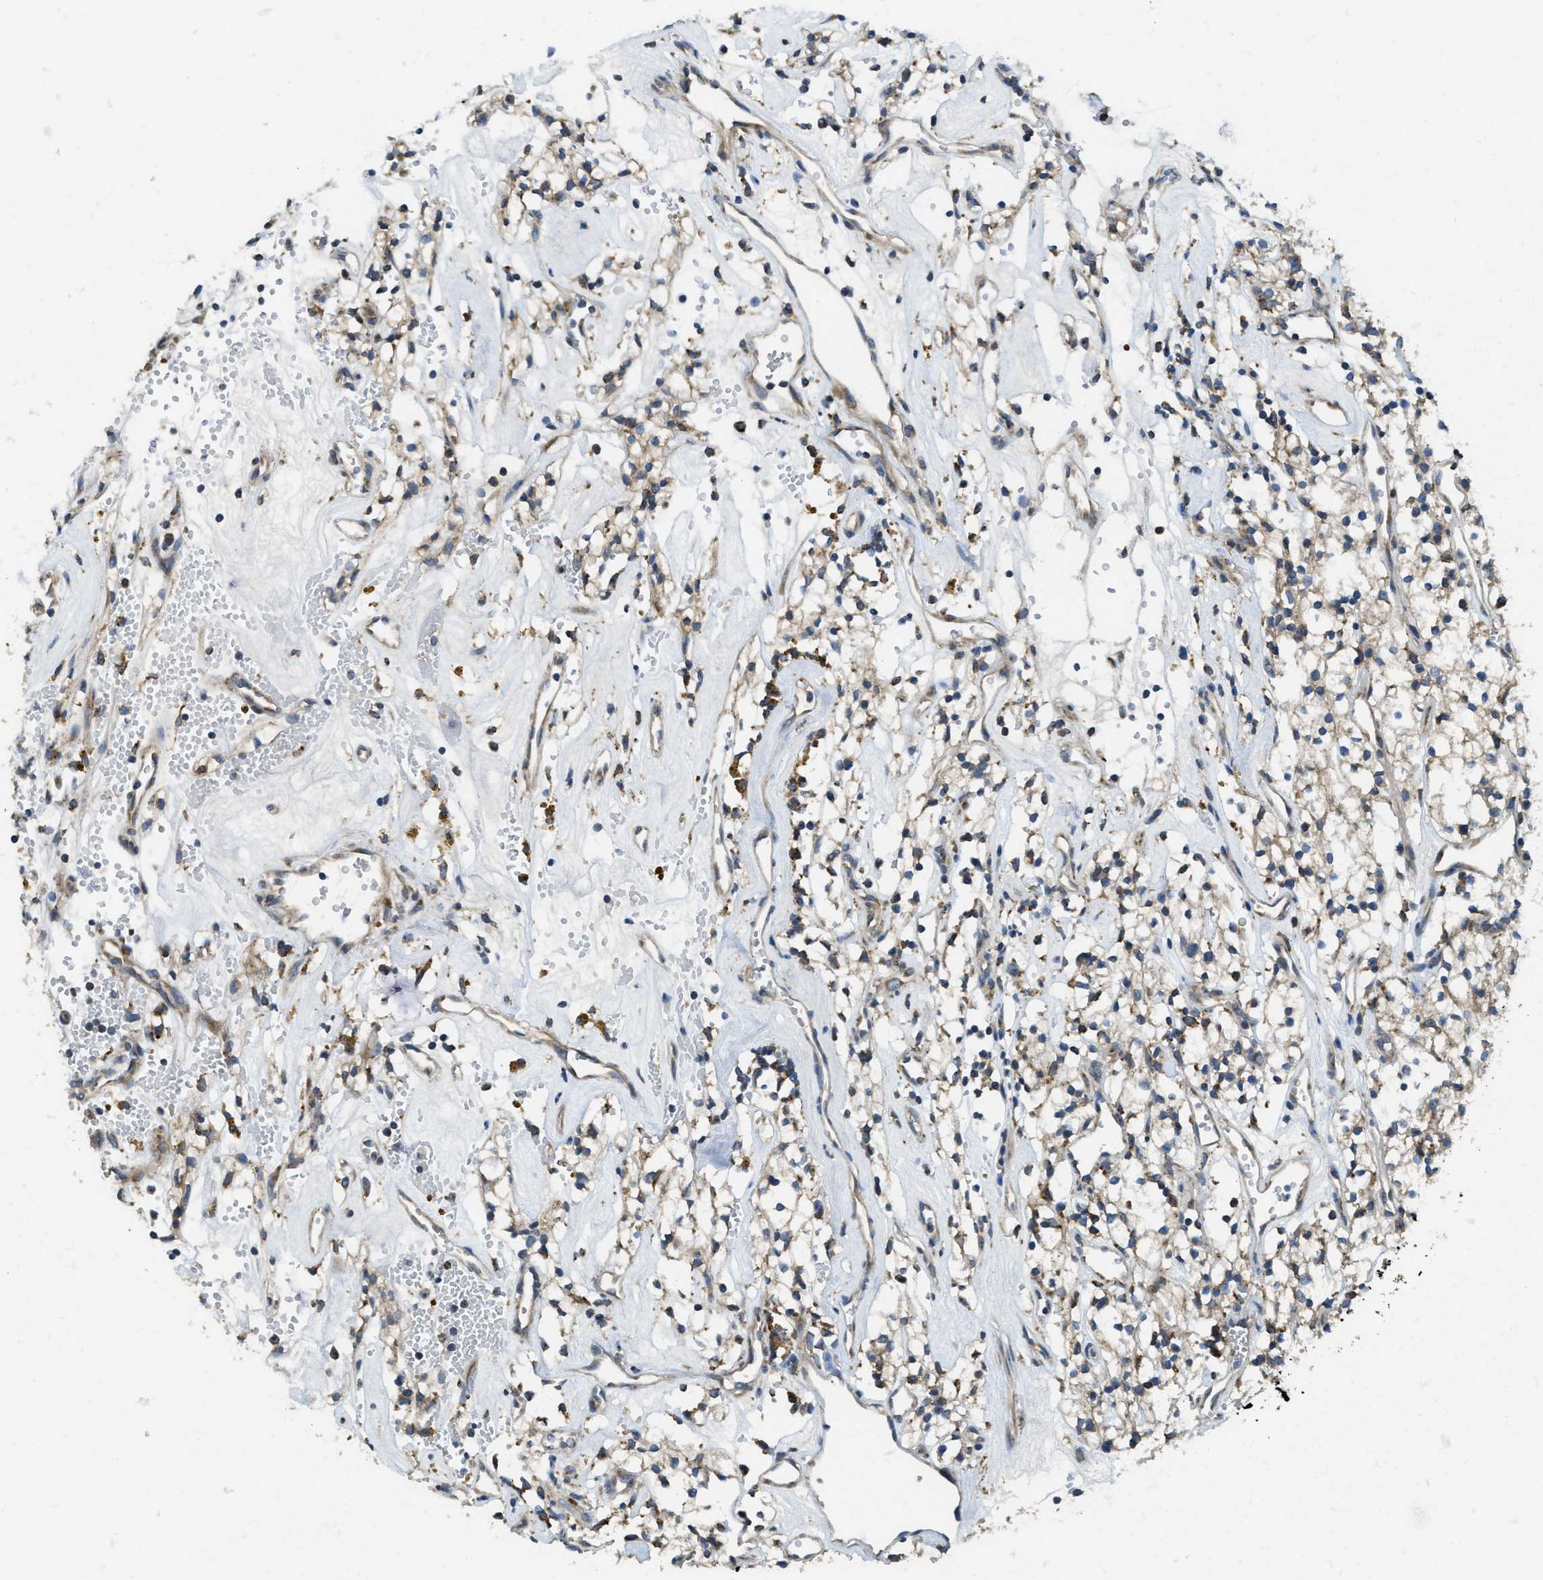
{"staining": {"intensity": "weak", "quantity": "25%-75%", "location": "cytoplasmic/membranous"}, "tissue": "renal cancer", "cell_type": "Tumor cells", "image_type": "cancer", "snomed": [{"axis": "morphology", "description": "Adenocarcinoma, NOS"}, {"axis": "topography", "description": "Kidney"}], "caption": "Immunohistochemical staining of human adenocarcinoma (renal) shows low levels of weak cytoplasmic/membranous positivity in approximately 25%-75% of tumor cells.", "gene": "SSR1", "patient": {"sex": "male", "age": 59}}